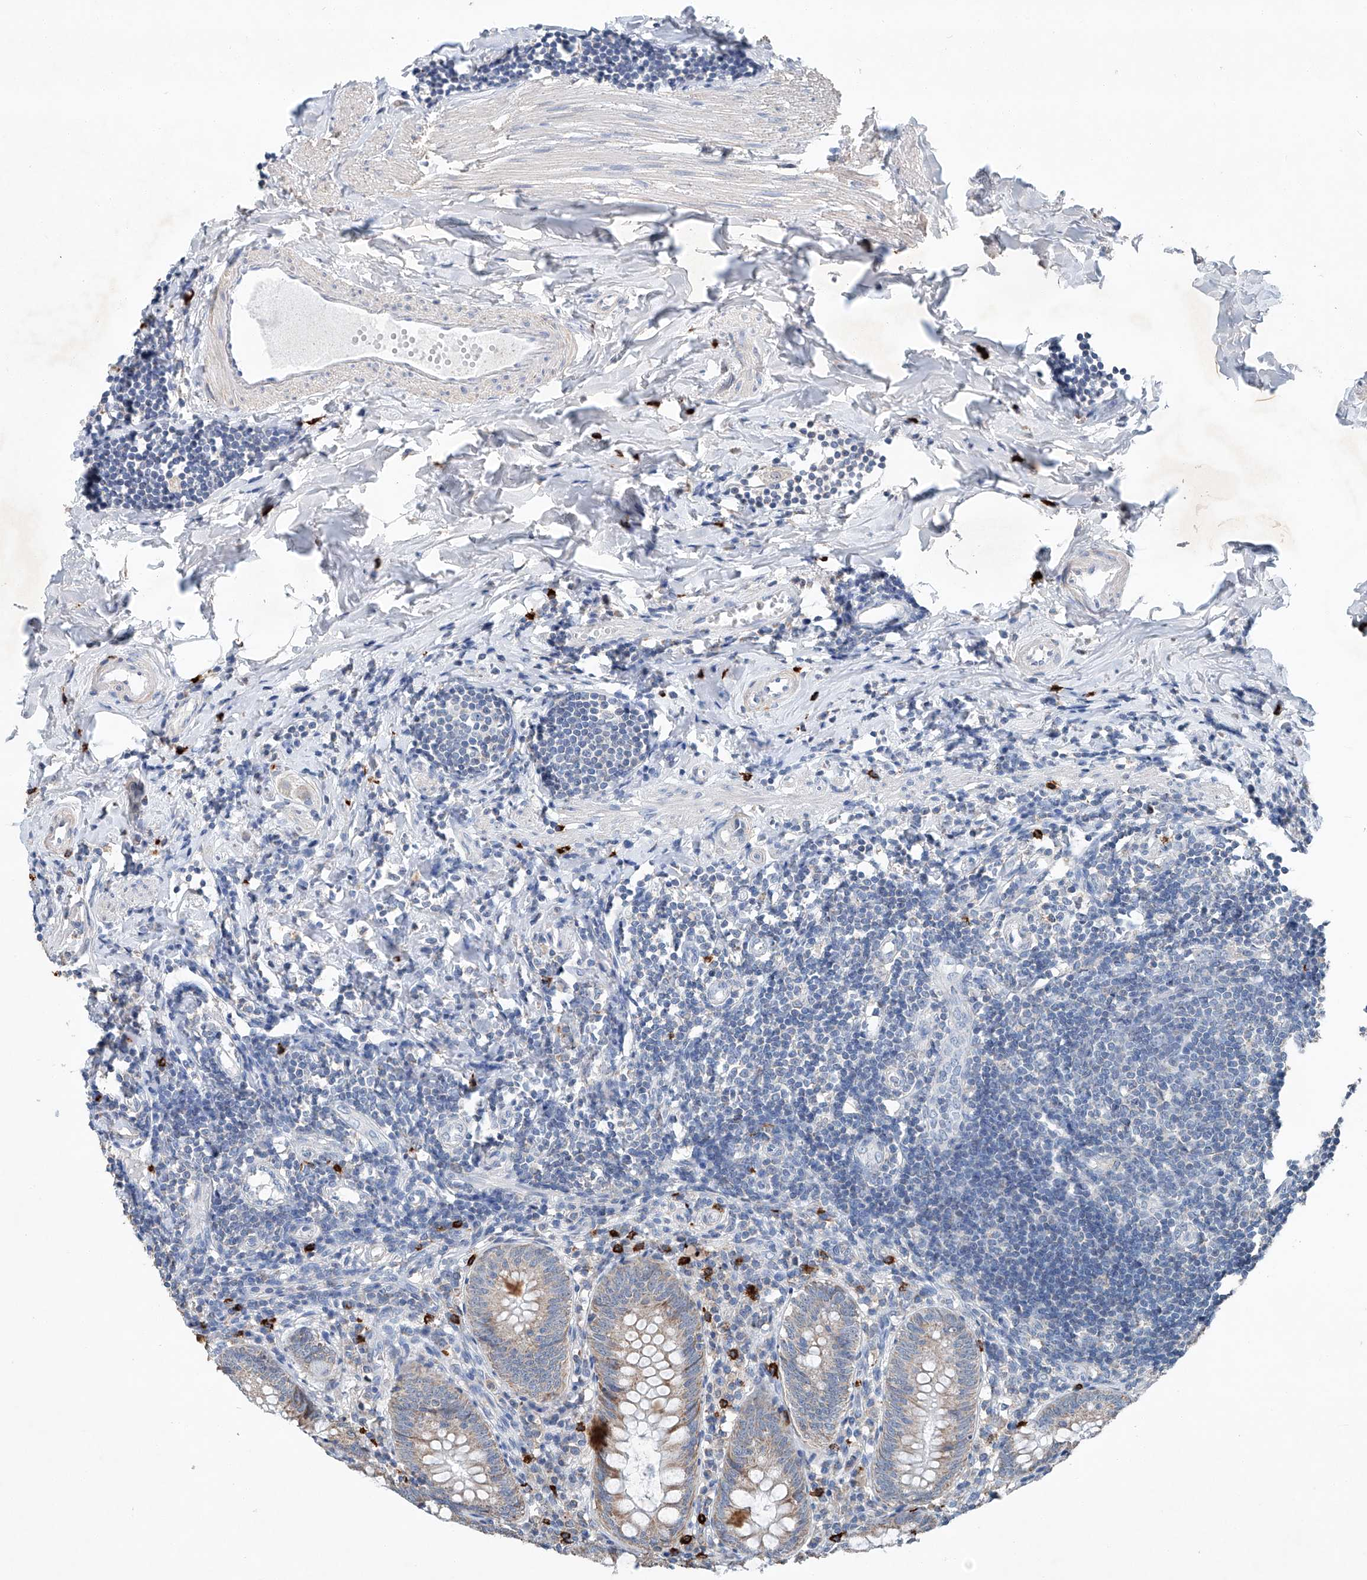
{"staining": {"intensity": "weak", "quantity": ">75%", "location": "cytoplasmic/membranous"}, "tissue": "appendix", "cell_type": "Glandular cells", "image_type": "normal", "snomed": [{"axis": "morphology", "description": "Normal tissue, NOS"}, {"axis": "topography", "description": "Appendix"}], "caption": "A photomicrograph of appendix stained for a protein shows weak cytoplasmic/membranous brown staining in glandular cells. The staining is performed using DAB (3,3'-diaminobenzidine) brown chromogen to label protein expression. The nuclei are counter-stained blue using hematoxylin.", "gene": "KLF15", "patient": {"sex": "female", "age": 54}}